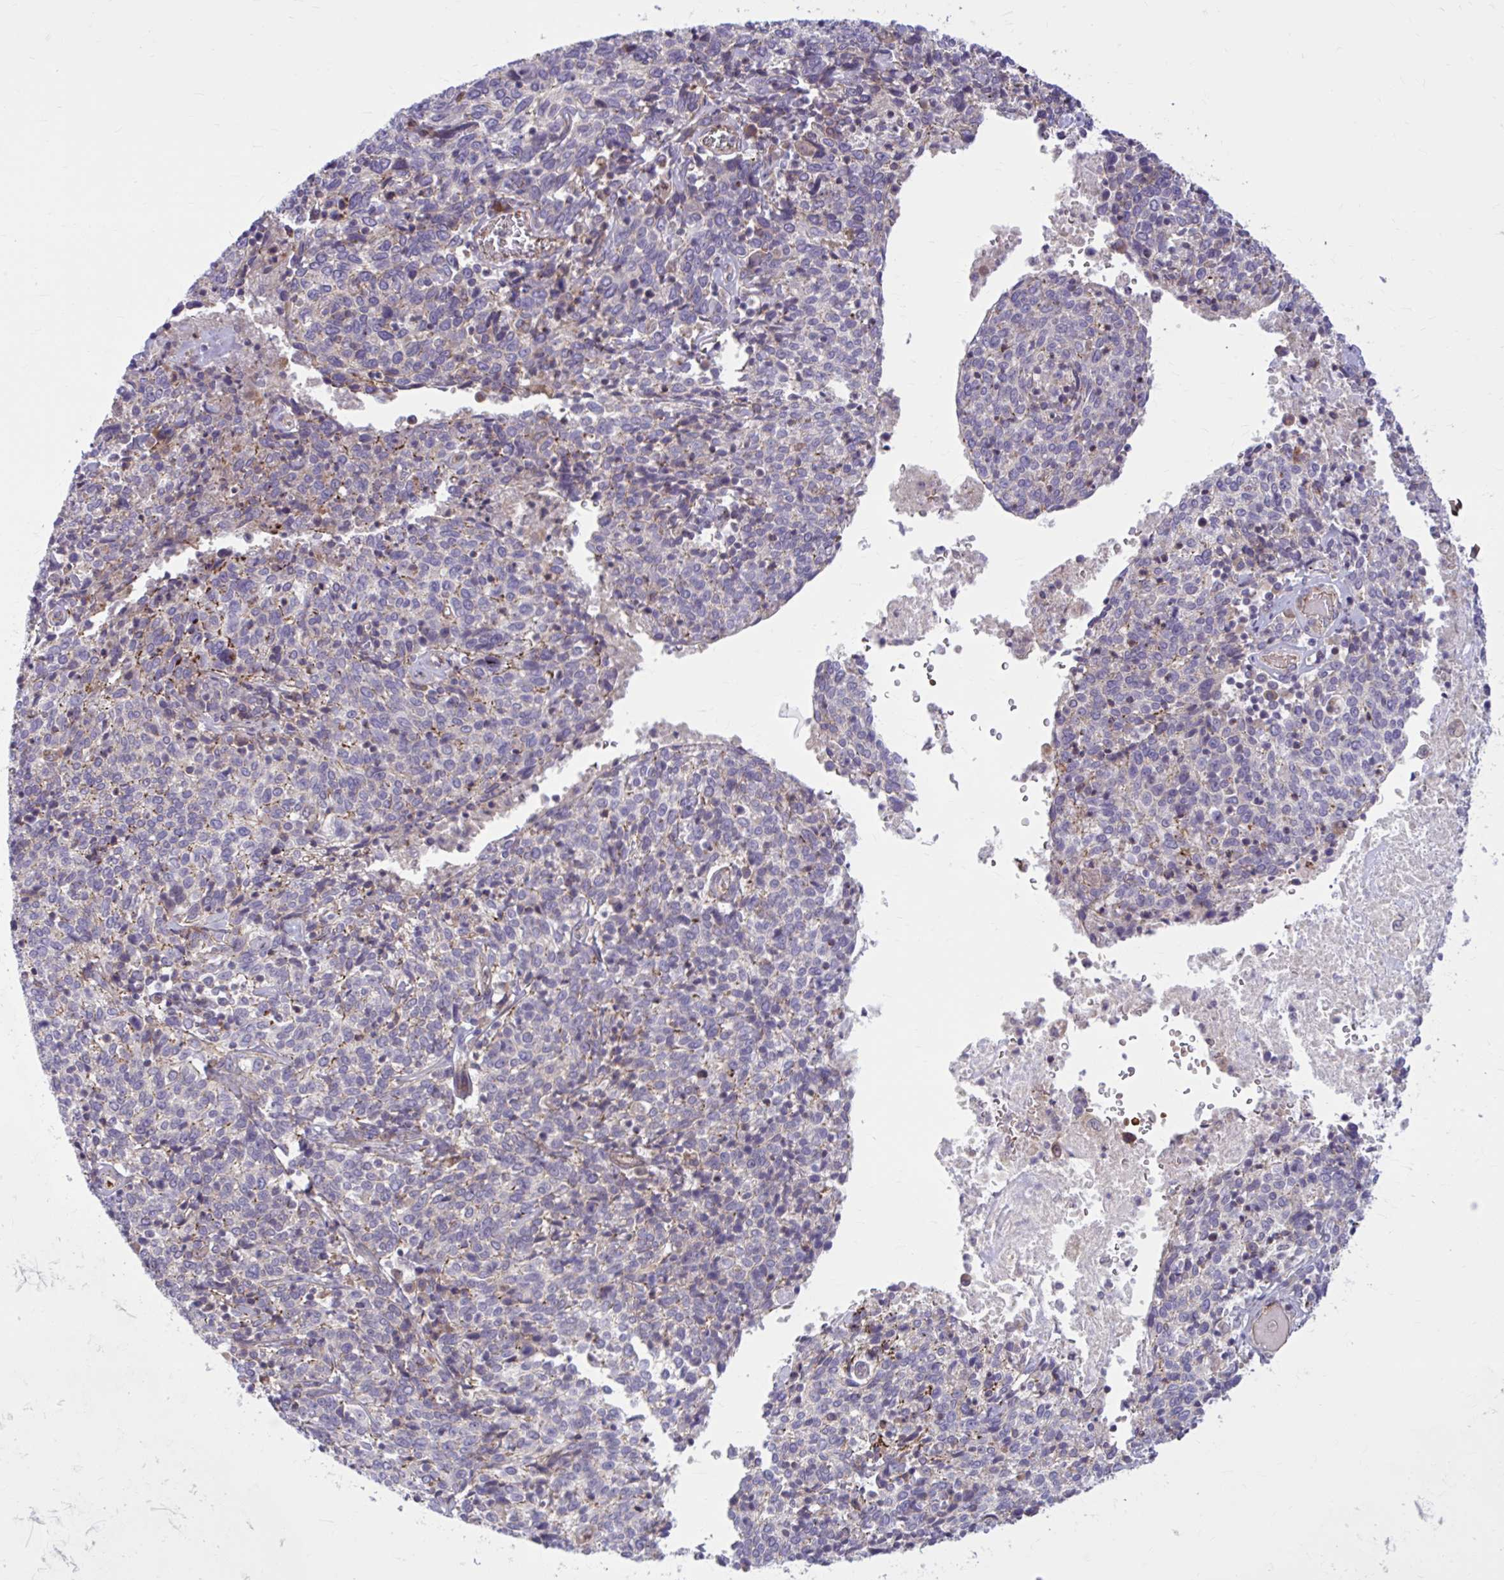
{"staining": {"intensity": "negative", "quantity": "none", "location": "none"}, "tissue": "cervical cancer", "cell_type": "Tumor cells", "image_type": "cancer", "snomed": [{"axis": "morphology", "description": "Squamous cell carcinoma, NOS"}, {"axis": "topography", "description": "Cervix"}], "caption": "Tumor cells are negative for brown protein staining in squamous cell carcinoma (cervical). (Brightfield microscopy of DAB (3,3'-diaminobenzidine) immunohistochemistry (IHC) at high magnification).", "gene": "SNF8", "patient": {"sex": "female", "age": 46}}